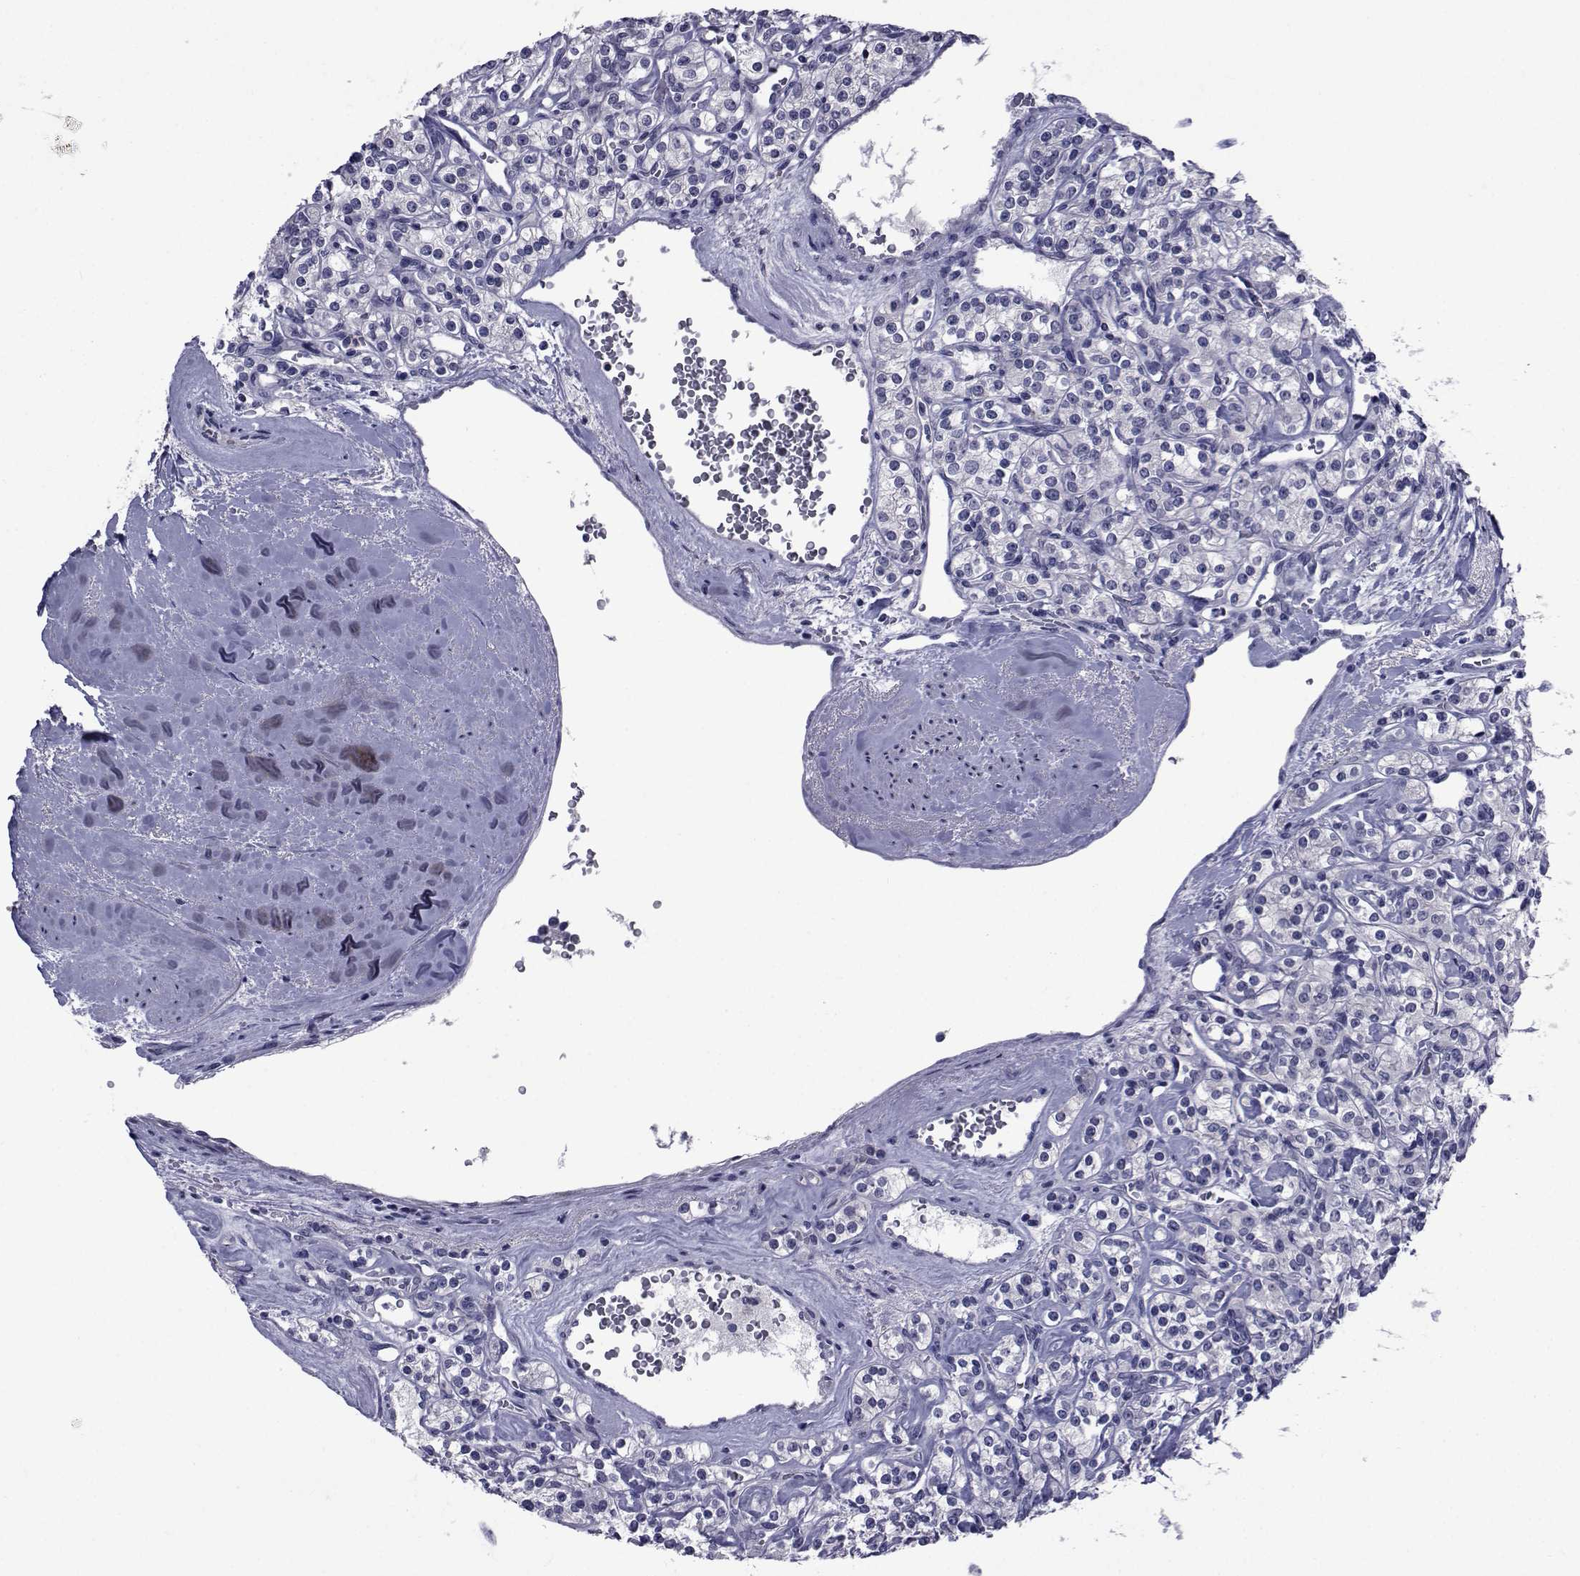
{"staining": {"intensity": "negative", "quantity": "none", "location": "none"}, "tissue": "renal cancer", "cell_type": "Tumor cells", "image_type": "cancer", "snomed": [{"axis": "morphology", "description": "Adenocarcinoma, NOS"}, {"axis": "topography", "description": "Kidney"}], "caption": "The micrograph exhibits no staining of tumor cells in renal adenocarcinoma. Nuclei are stained in blue.", "gene": "SEMA5B", "patient": {"sex": "male", "age": 77}}